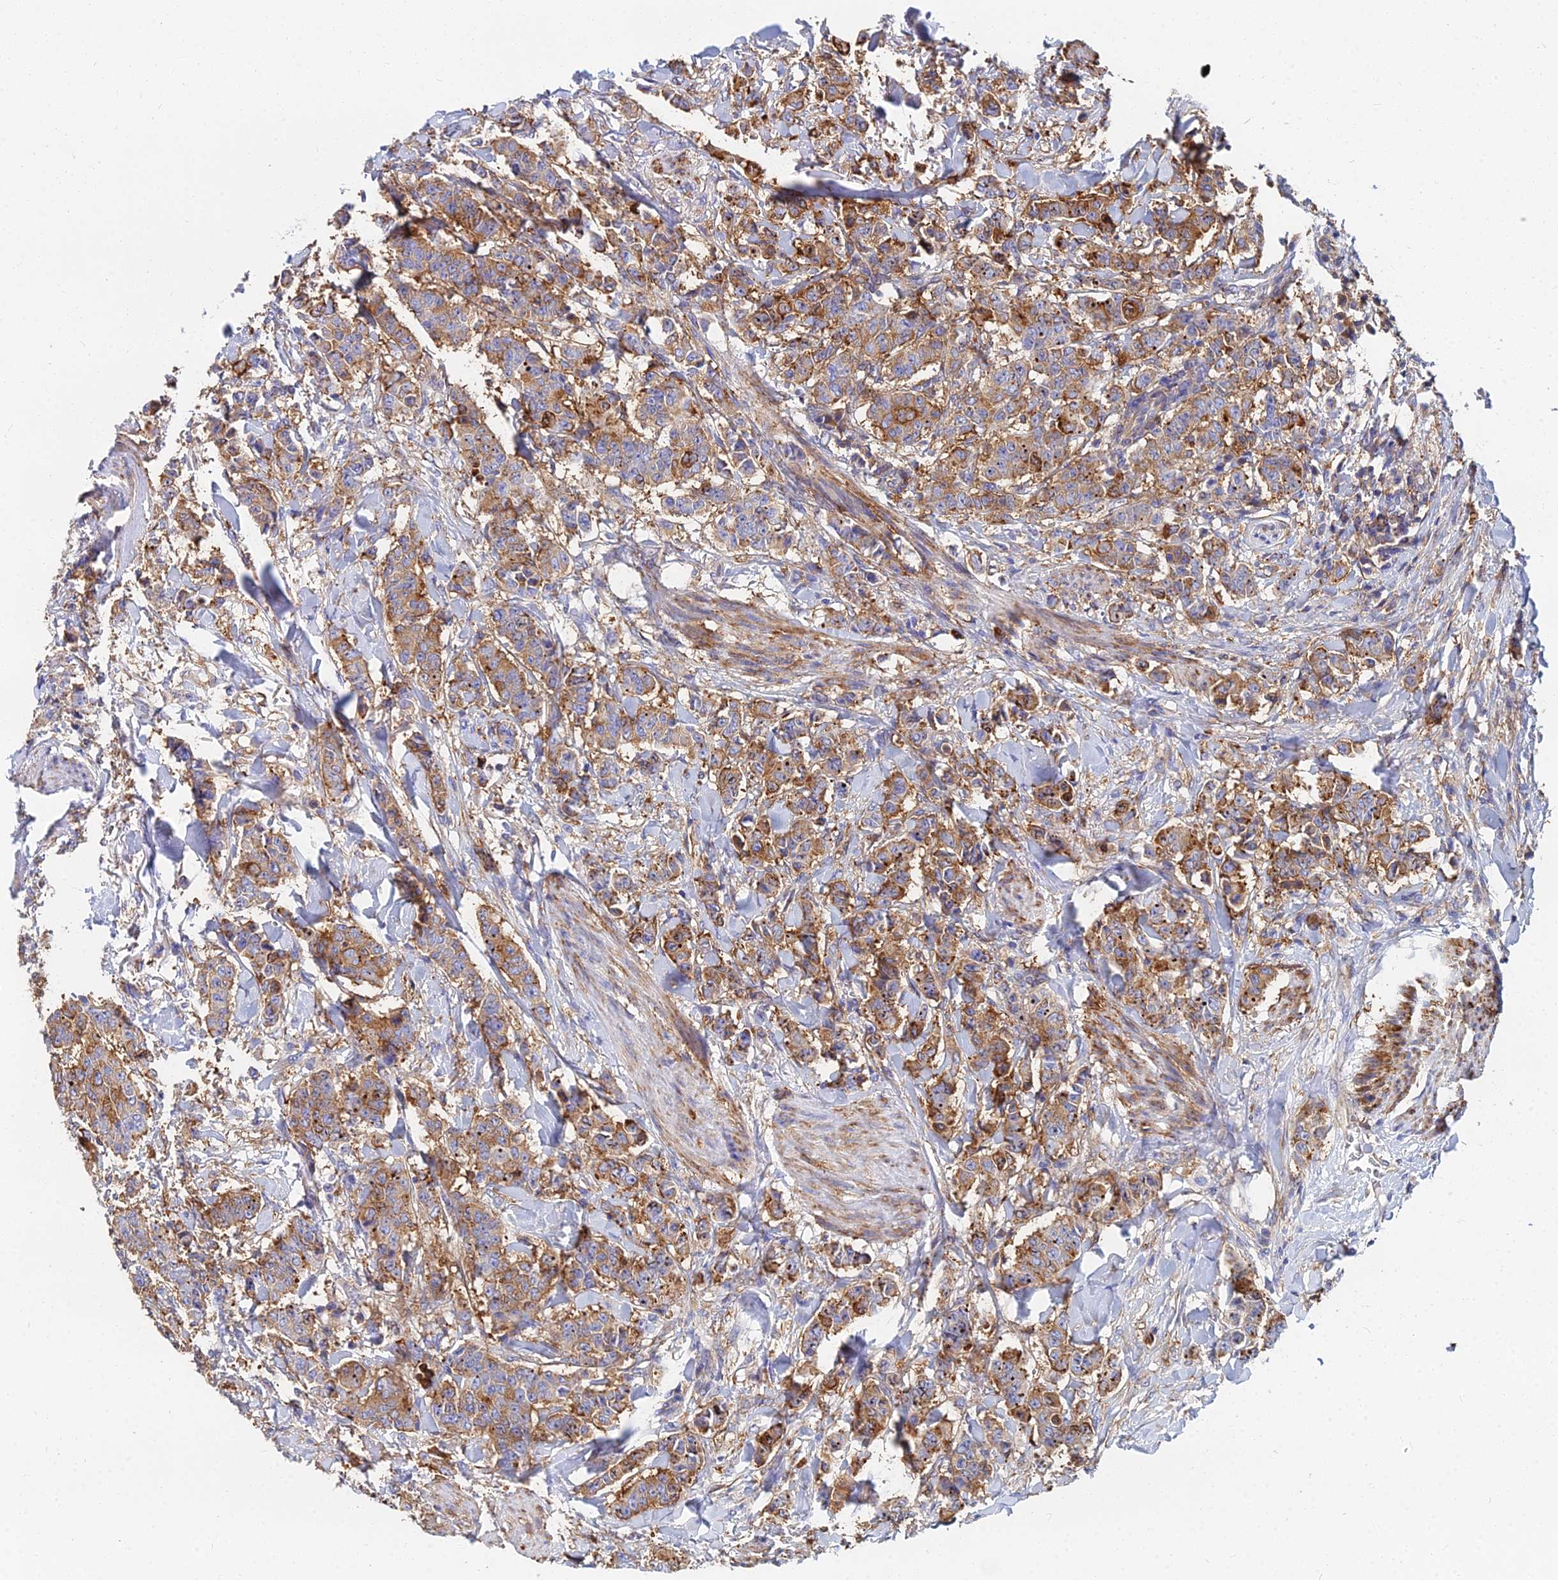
{"staining": {"intensity": "moderate", "quantity": ">75%", "location": "cytoplasmic/membranous"}, "tissue": "breast cancer", "cell_type": "Tumor cells", "image_type": "cancer", "snomed": [{"axis": "morphology", "description": "Duct carcinoma"}, {"axis": "topography", "description": "Breast"}], "caption": "Immunohistochemical staining of human intraductal carcinoma (breast) shows medium levels of moderate cytoplasmic/membranous expression in approximately >75% of tumor cells.", "gene": "GPR42", "patient": {"sex": "female", "age": 40}}